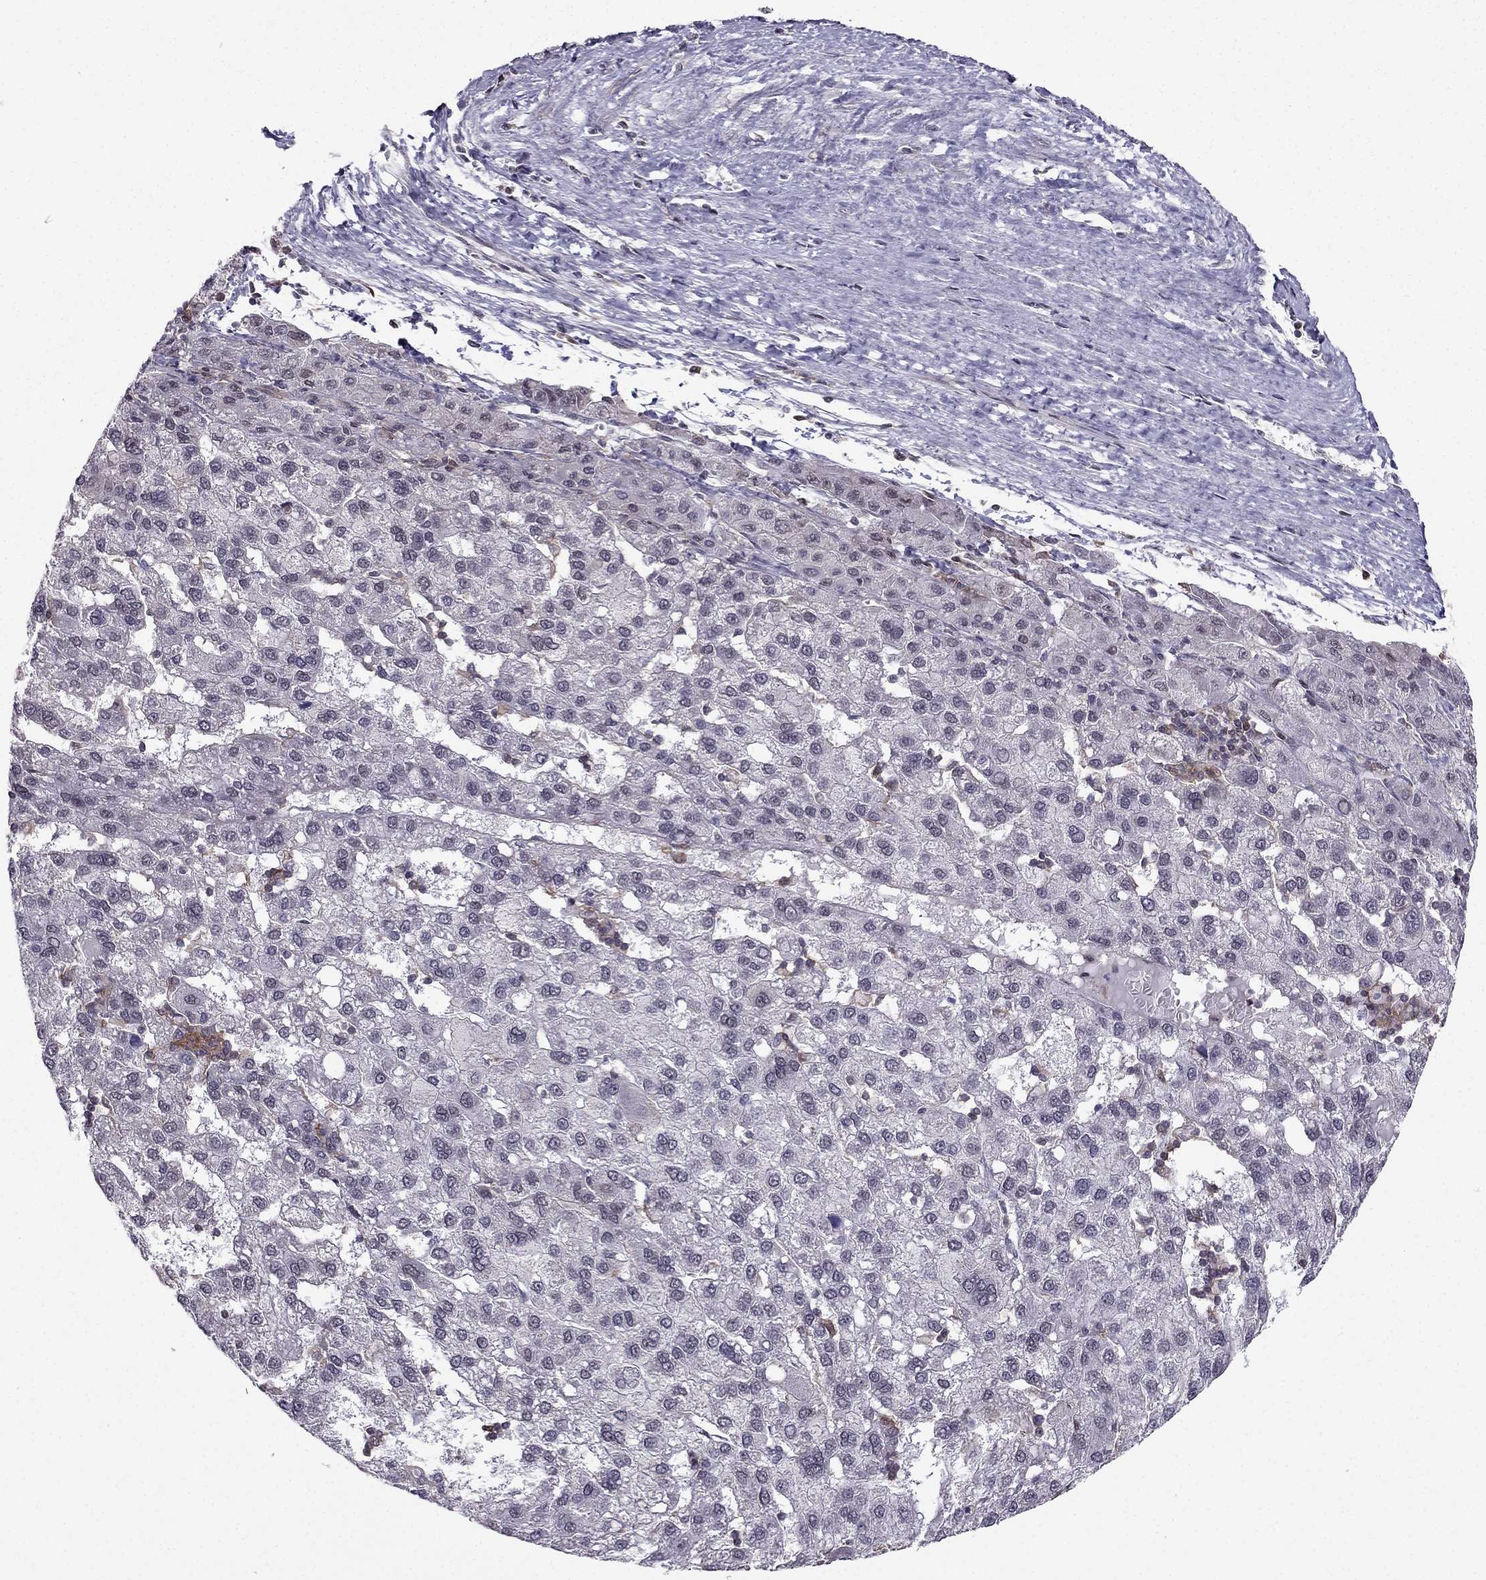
{"staining": {"intensity": "negative", "quantity": "none", "location": "none"}, "tissue": "liver cancer", "cell_type": "Tumor cells", "image_type": "cancer", "snomed": [{"axis": "morphology", "description": "Carcinoma, Hepatocellular, NOS"}, {"axis": "topography", "description": "Liver"}], "caption": "Tumor cells show no significant protein expression in liver hepatocellular carcinoma.", "gene": "RPRD2", "patient": {"sex": "female", "age": 82}}